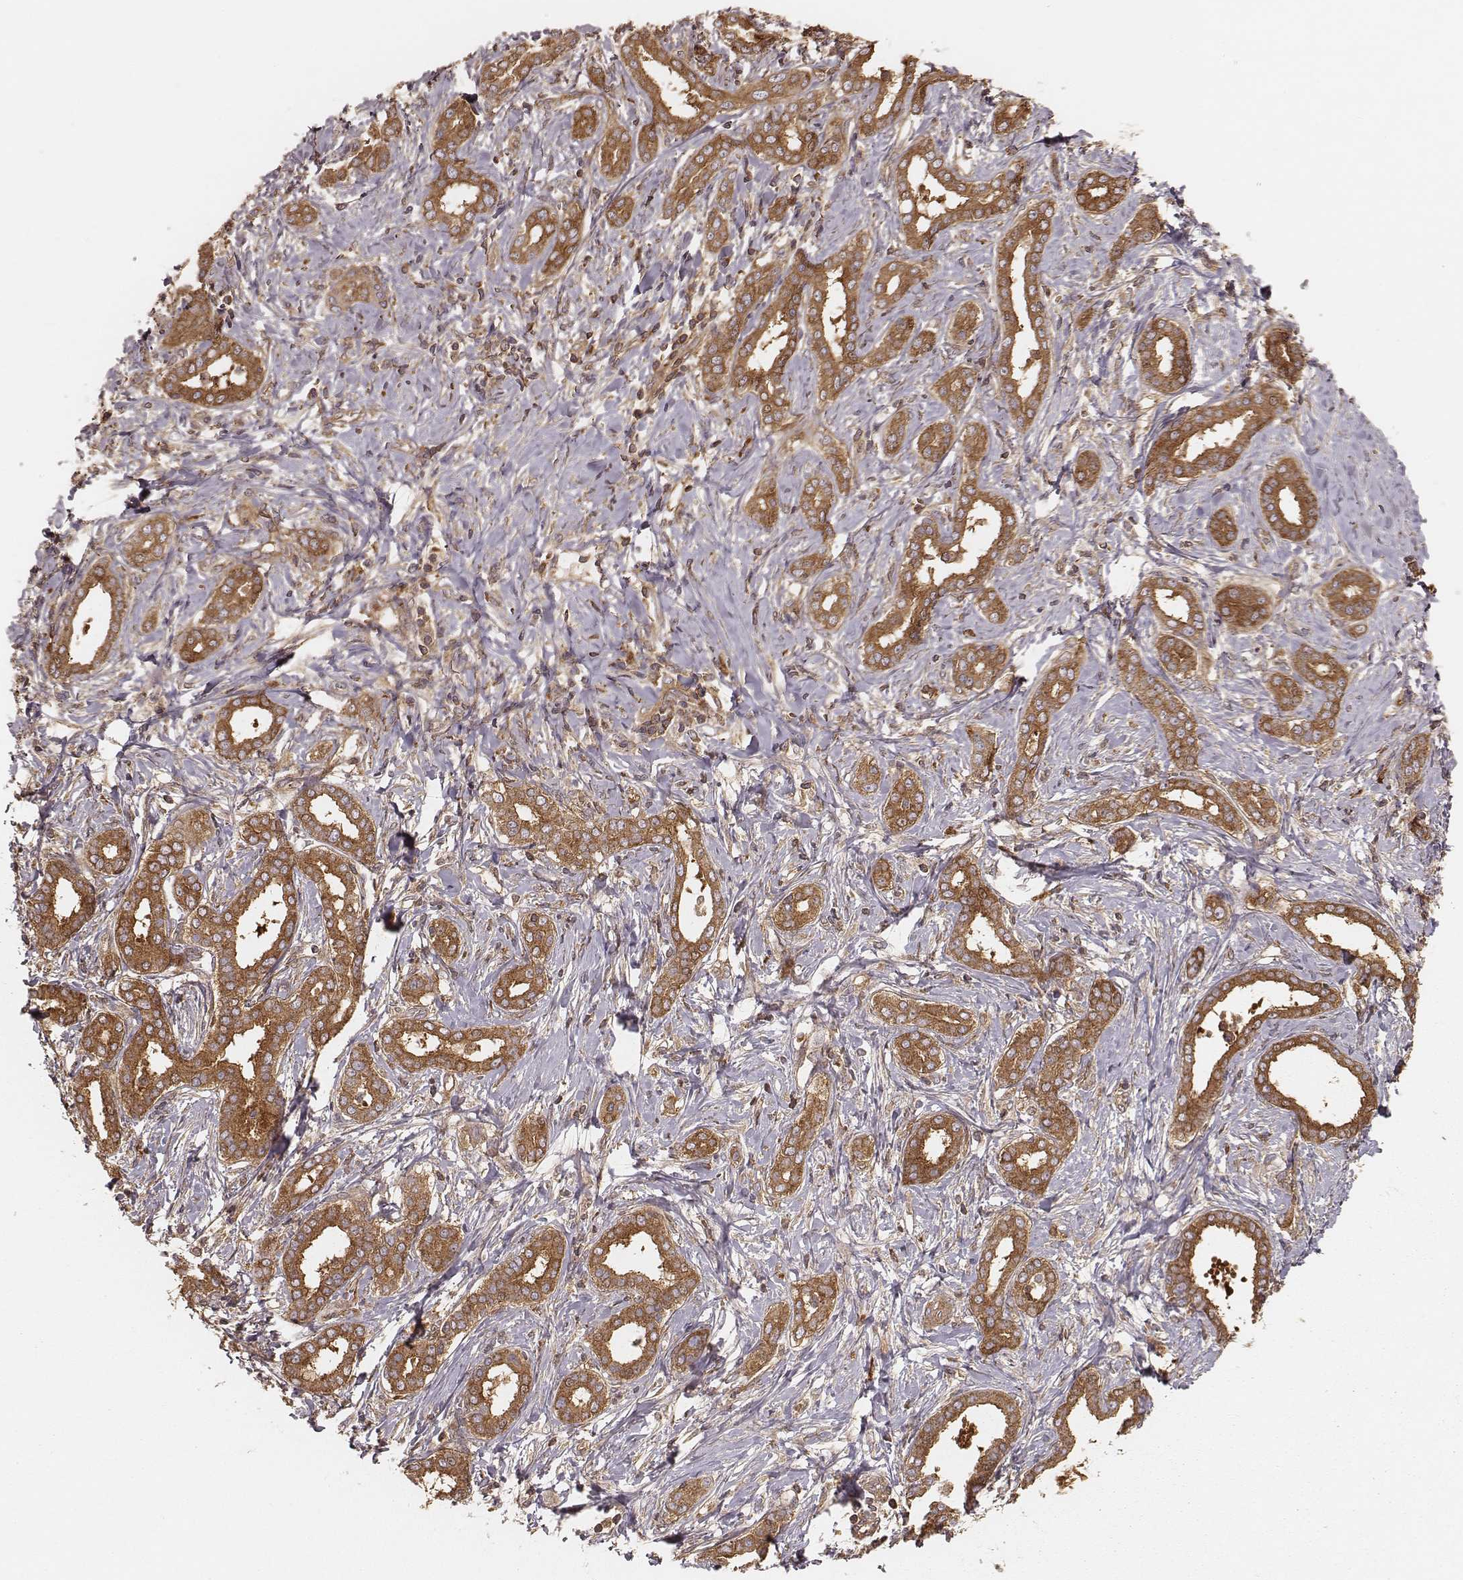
{"staining": {"intensity": "moderate", "quantity": ">75%", "location": "cytoplasmic/membranous"}, "tissue": "liver cancer", "cell_type": "Tumor cells", "image_type": "cancer", "snomed": [{"axis": "morphology", "description": "Cholangiocarcinoma"}, {"axis": "topography", "description": "Liver"}], "caption": "Protein expression analysis of liver cancer demonstrates moderate cytoplasmic/membranous positivity in about >75% of tumor cells.", "gene": "CARS1", "patient": {"sex": "female", "age": 47}}